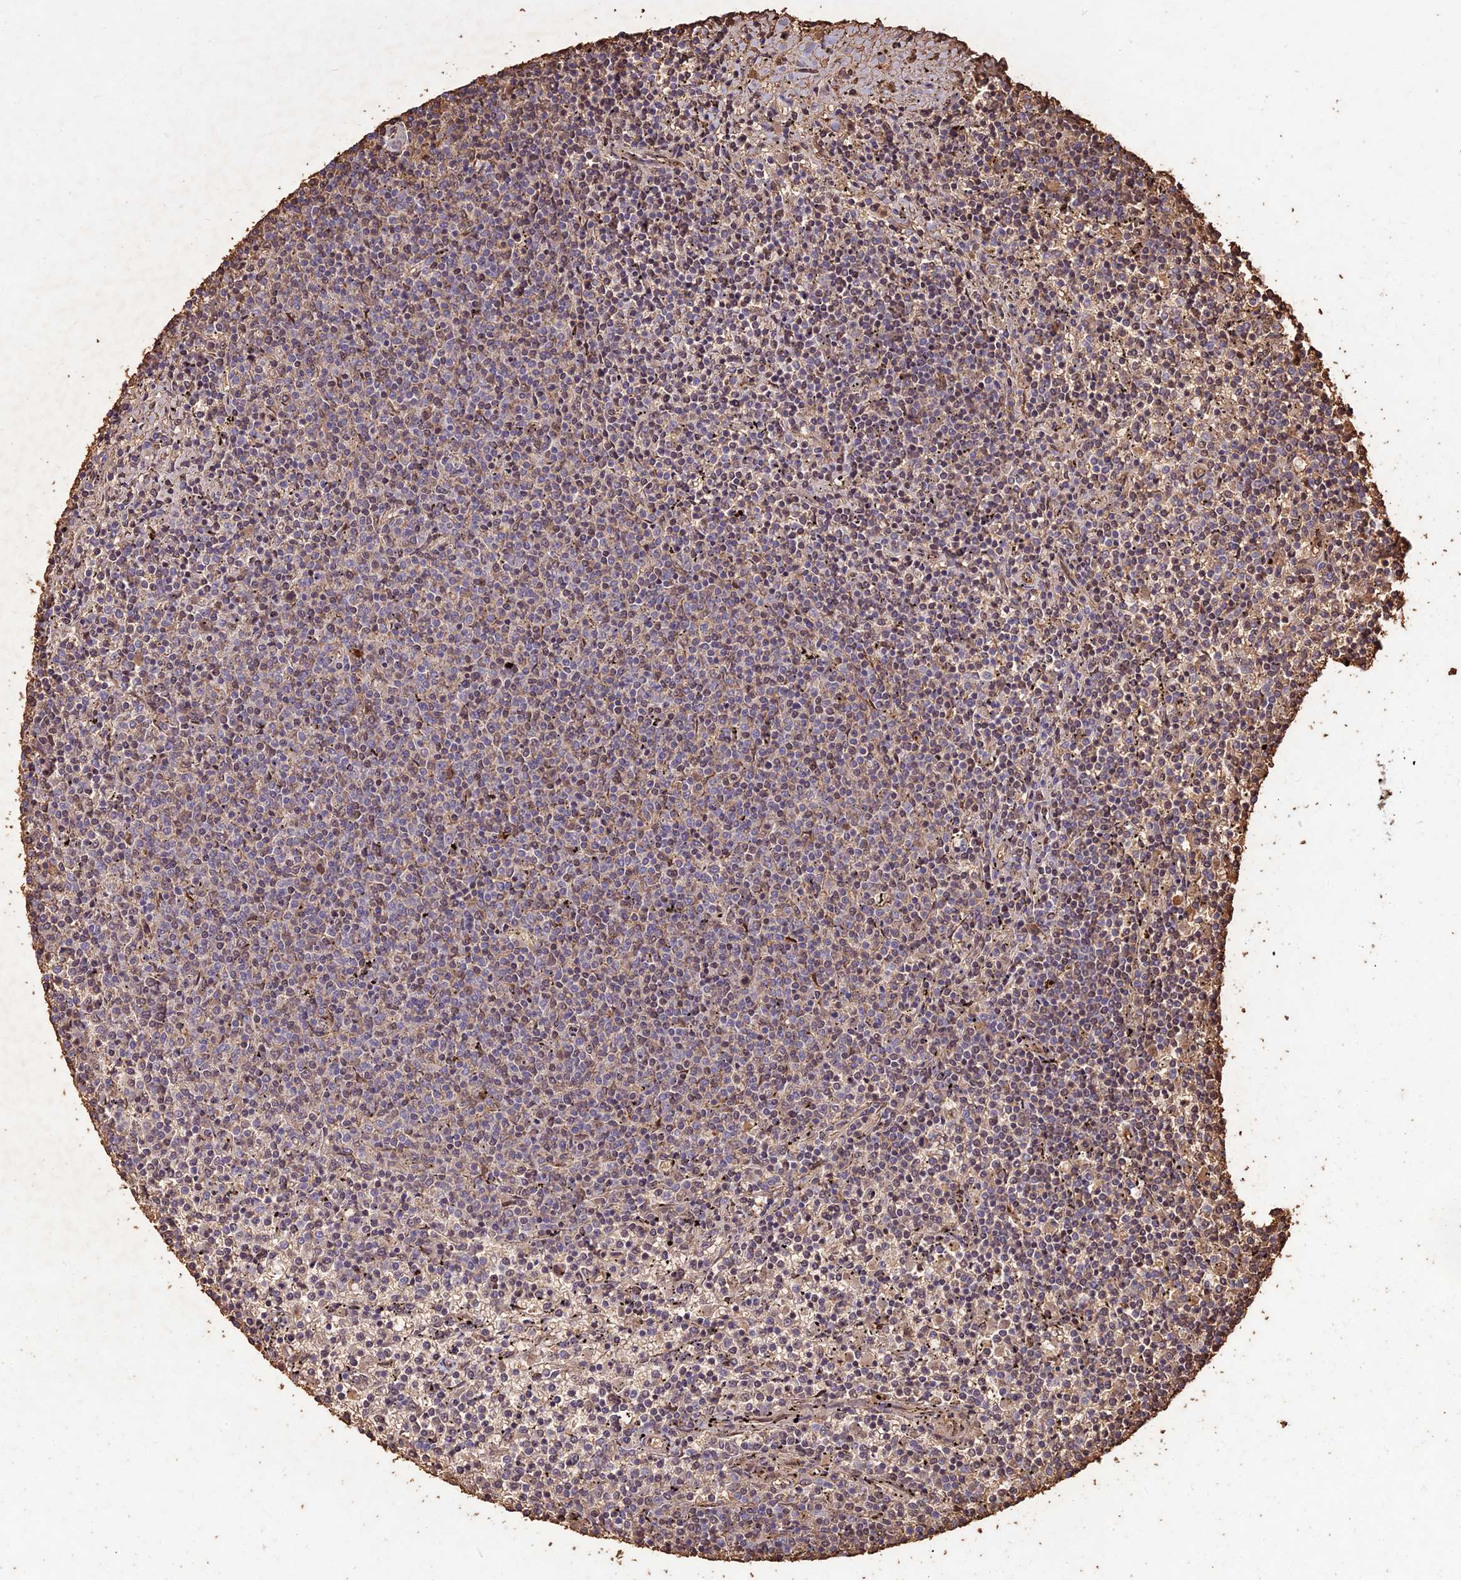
{"staining": {"intensity": "negative", "quantity": "none", "location": "none"}, "tissue": "lymphoma", "cell_type": "Tumor cells", "image_type": "cancer", "snomed": [{"axis": "morphology", "description": "Malignant lymphoma, non-Hodgkin's type, Low grade"}, {"axis": "topography", "description": "Spleen"}], "caption": "The photomicrograph displays no staining of tumor cells in low-grade malignant lymphoma, non-Hodgkin's type.", "gene": "PPP1R11", "patient": {"sex": "female", "age": 50}}